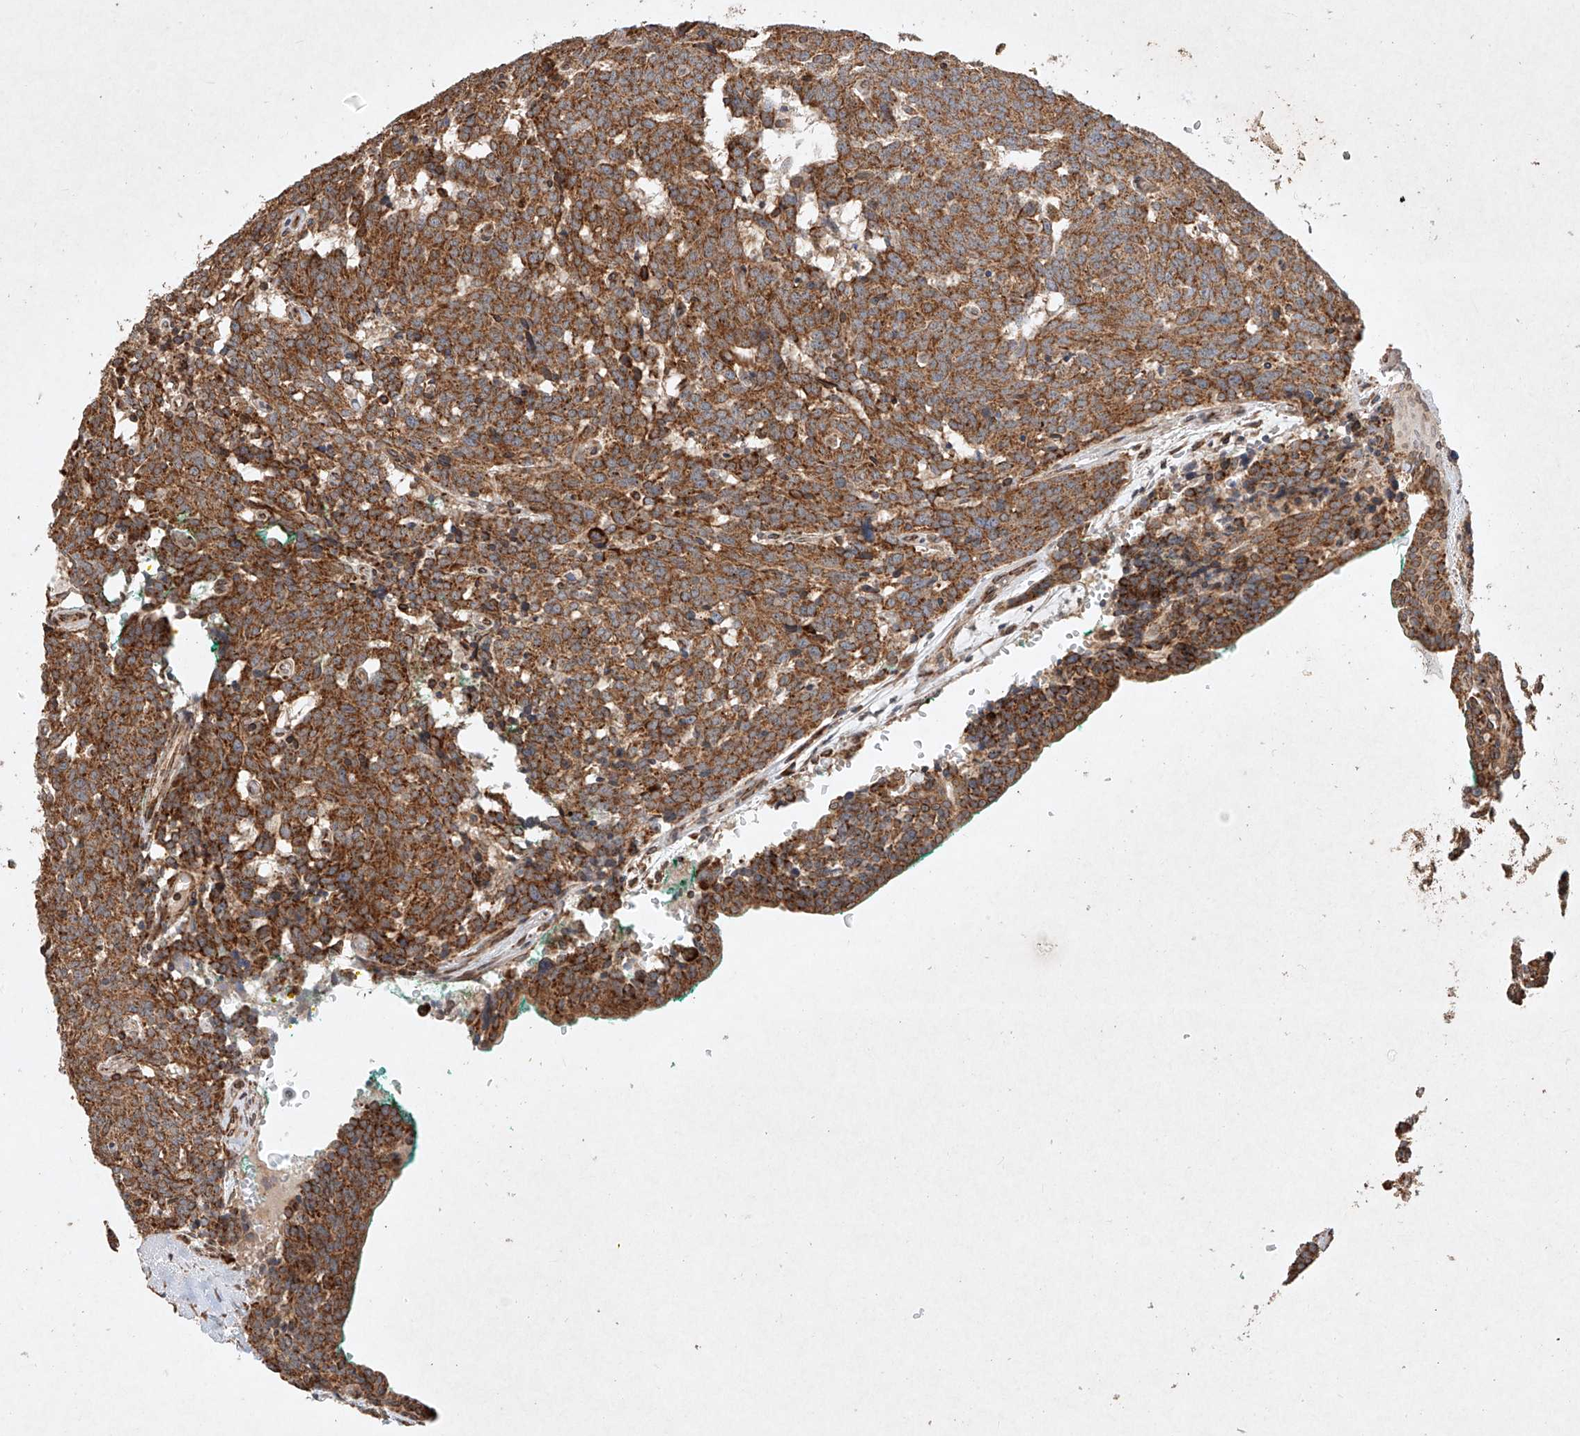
{"staining": {"intensity": "moderate", "quantity": ">75%", "location": "cytoplasmic/membranous"}, "tissue": "carcinoid", "cell_type": "Tumor cells", "image_type": "cancer", "snomed": [{"axis": "morphology", "description": "Carcinoid, malignant, NOS"}, {"axis": "topography", "description": "Lung"}], "caption": "IHC of human carcinoid shows medium levels of moderate cytoplasmic/membranous positivity in about >75% of tumor cells.", "gene": "SEMA3B", "patient": {"sex": "female", "age": 46}}